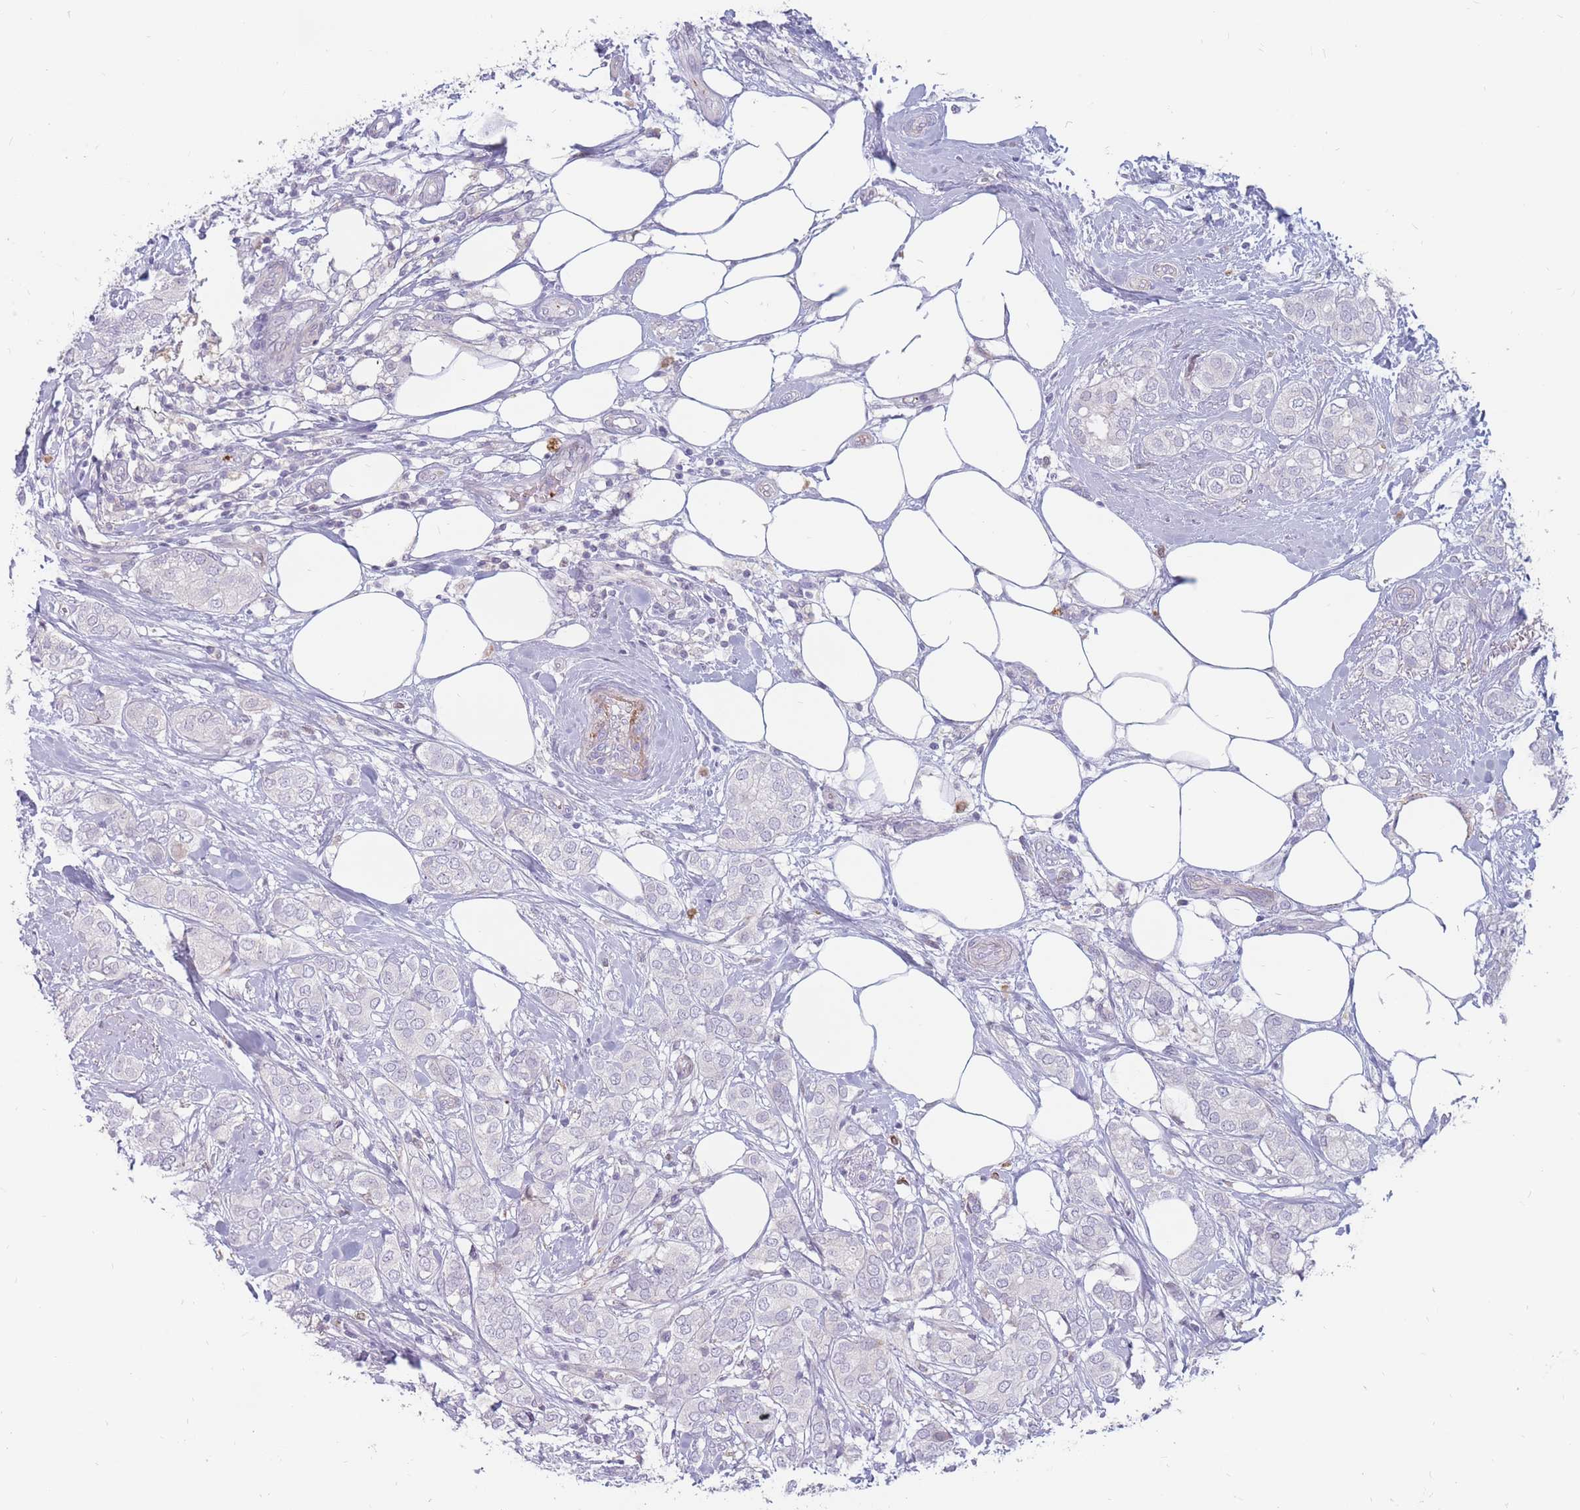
{"staining": {"intensity": "negative", "quantity": "none", "location": "none"}, "tissue": "breast cancer", "cell_type": "Tumor cells", "image_type": "cancer", "snomed": [{"axis": "morphology", "description": "Duct carcinoma"}, {"axis": "topography", "description": "Breast"}], "caption": "This is an immunohistochemistry photomicrograph of intraductal carcinoma (breast). There is no positivity in tumor cells.", "gene": "PTGDR", "patient": {"sex": "female", "age": 73}}